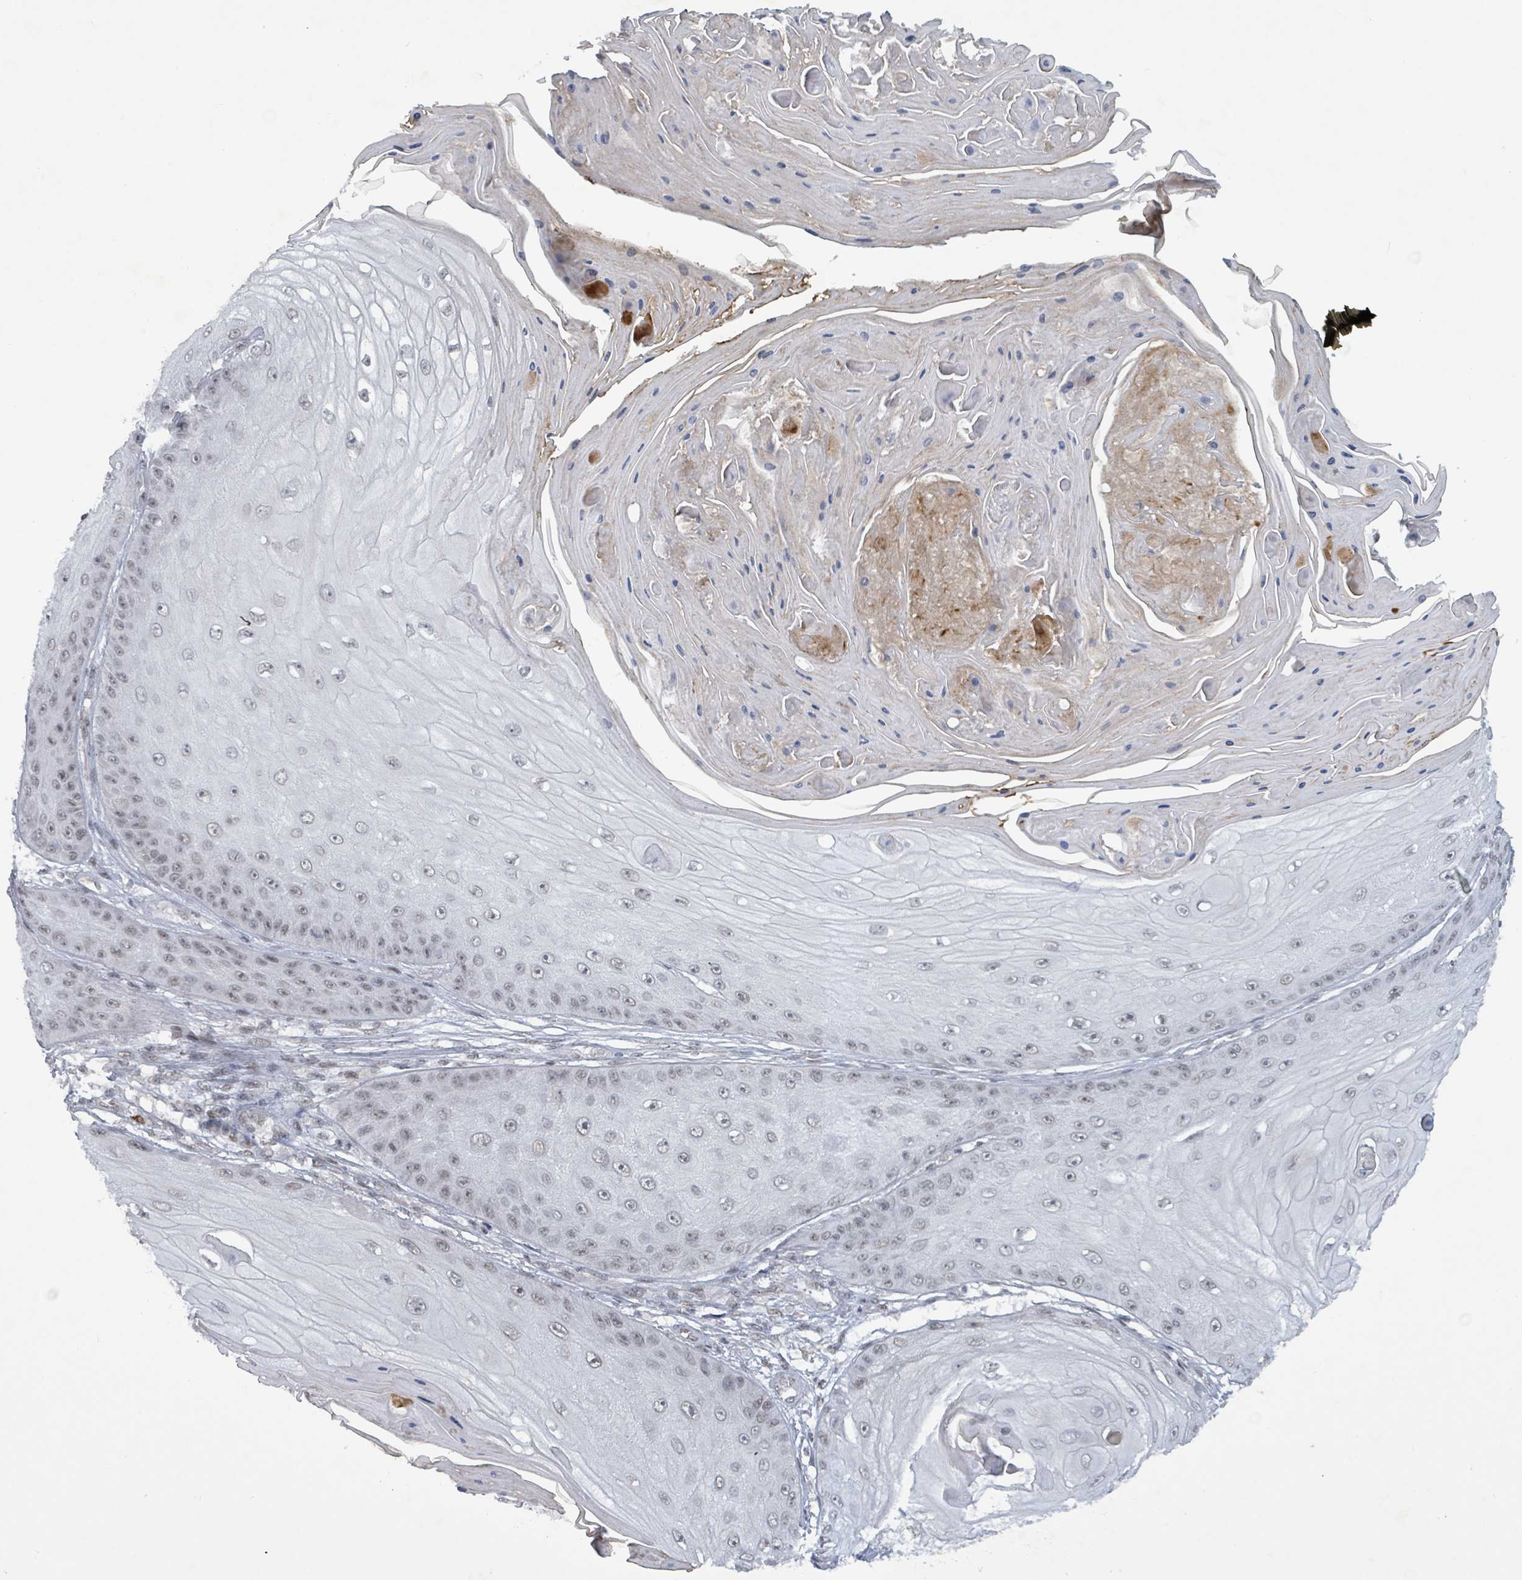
{"staining": {"intensity": "negative", "quantity": "none", "location": "none"}, "tissue": "skin cancer", "cell_type": "Tumor cells", "image_type": "cancer", "snomed": [{"axis": "morphology", "description": "Squamous cell carcinoma, NOS"}, {"axis": "topography", "description": "Skin"}], "caption": "This is a histopathology image of immunohistochemistry (IHC) staining of squamous cell carcinoma (skin), which shows no expression in tumor cells. (Brightfield microscopy of DAB immunohistochemistry (IHC) at high magnification).", "gene": "BANP", "patient": {"sex": "male", "age": 70}}